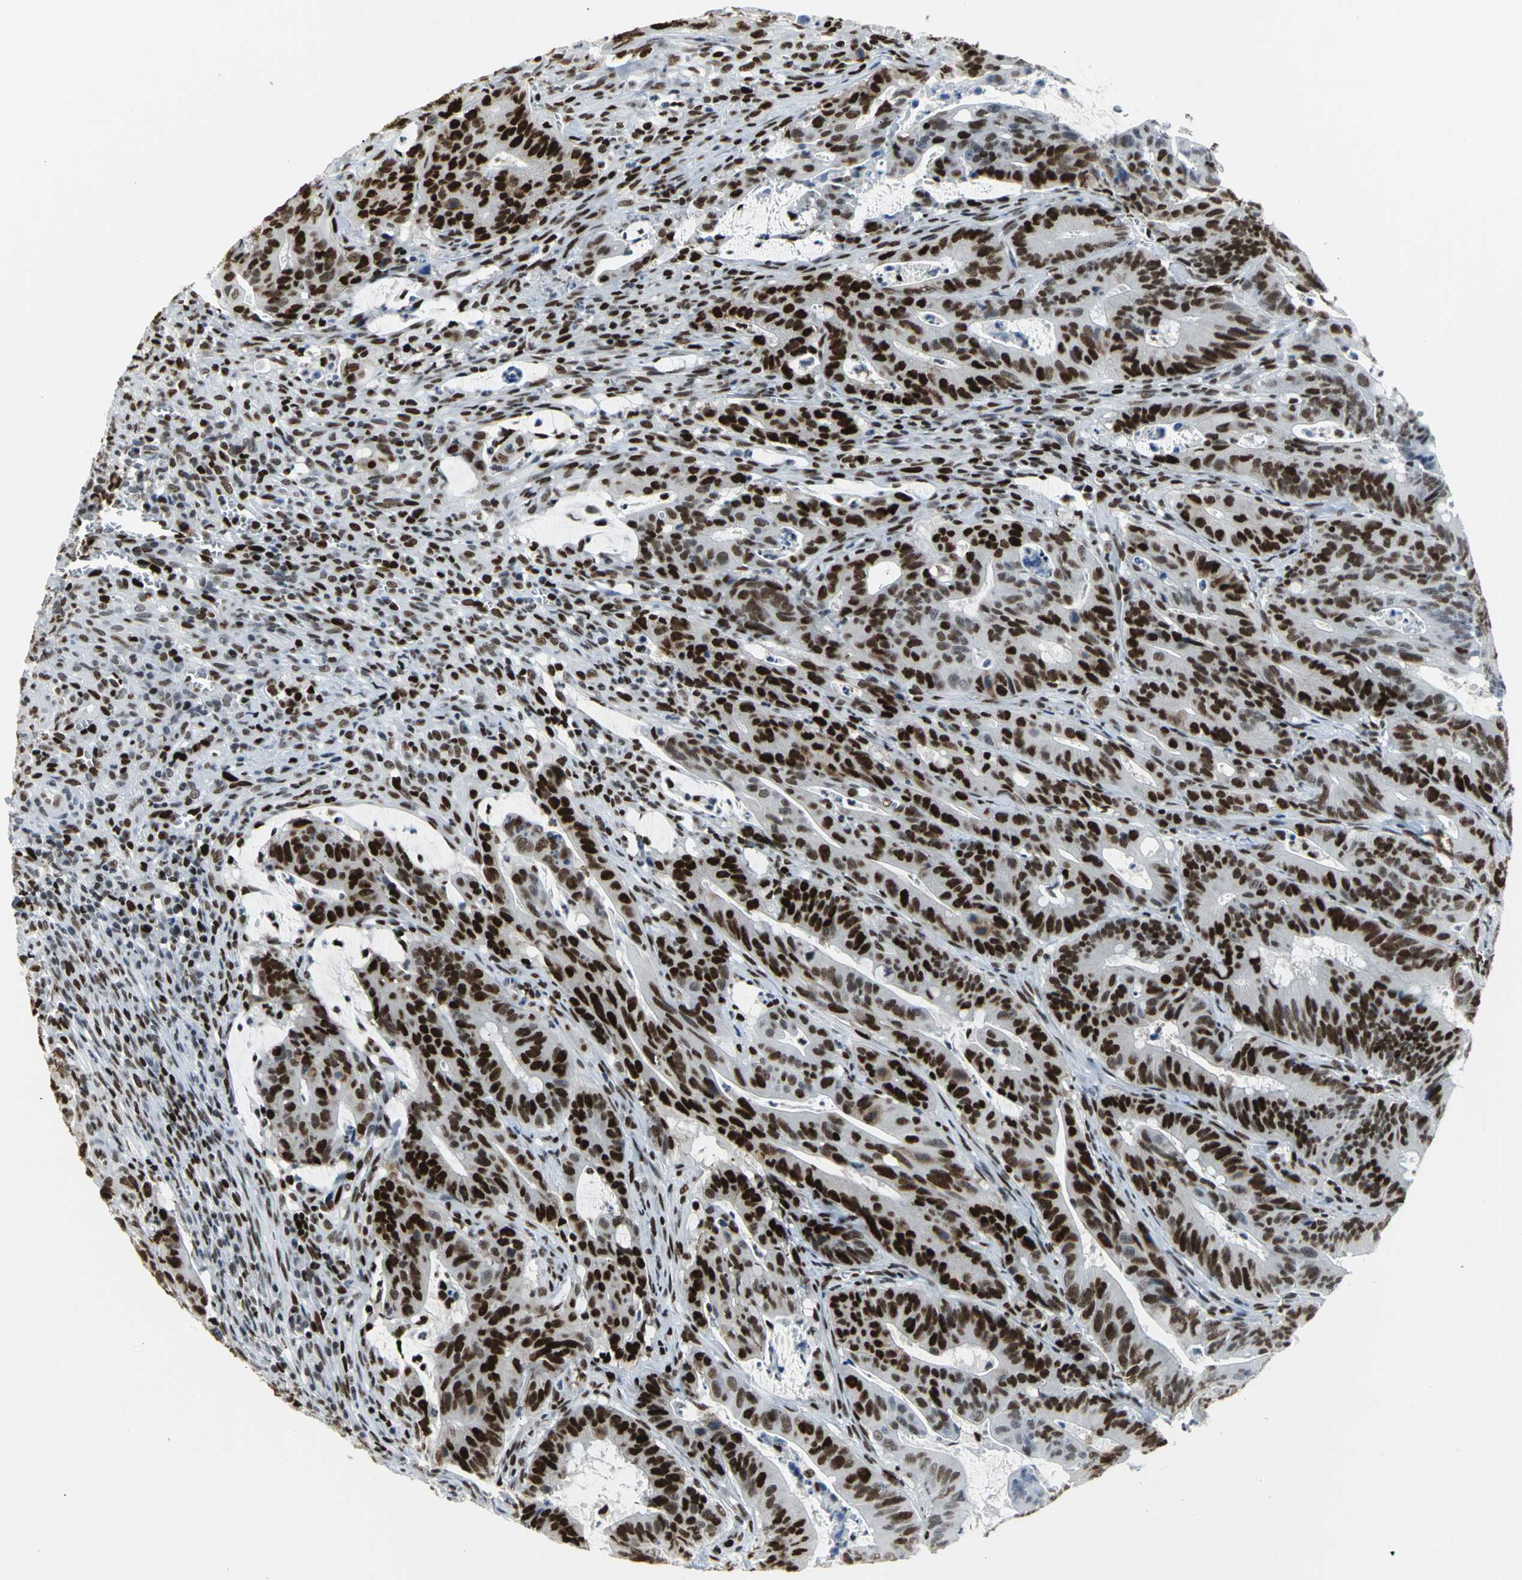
{"staining": {"intensity": "strong", "quantity": ">75%", "location": "nuclear"}, "tissue": "colorectal cancer", "cell_type": "Tumor cells", "image_type": "cancer", "snomed": [{"axis": "morphology", "description": "Adenocarcinoma, NOS"}, {"axis": "topography", "description": "Colon"}], "caption": "Strong nuclear staining is present in about >75% of tumor cells in adenocarcinoma (colorectal). (IHC, brightfield microscopy, high magnification).", "gene": "HNRNPD", "patient": {"sex": "male", "age": 45}}